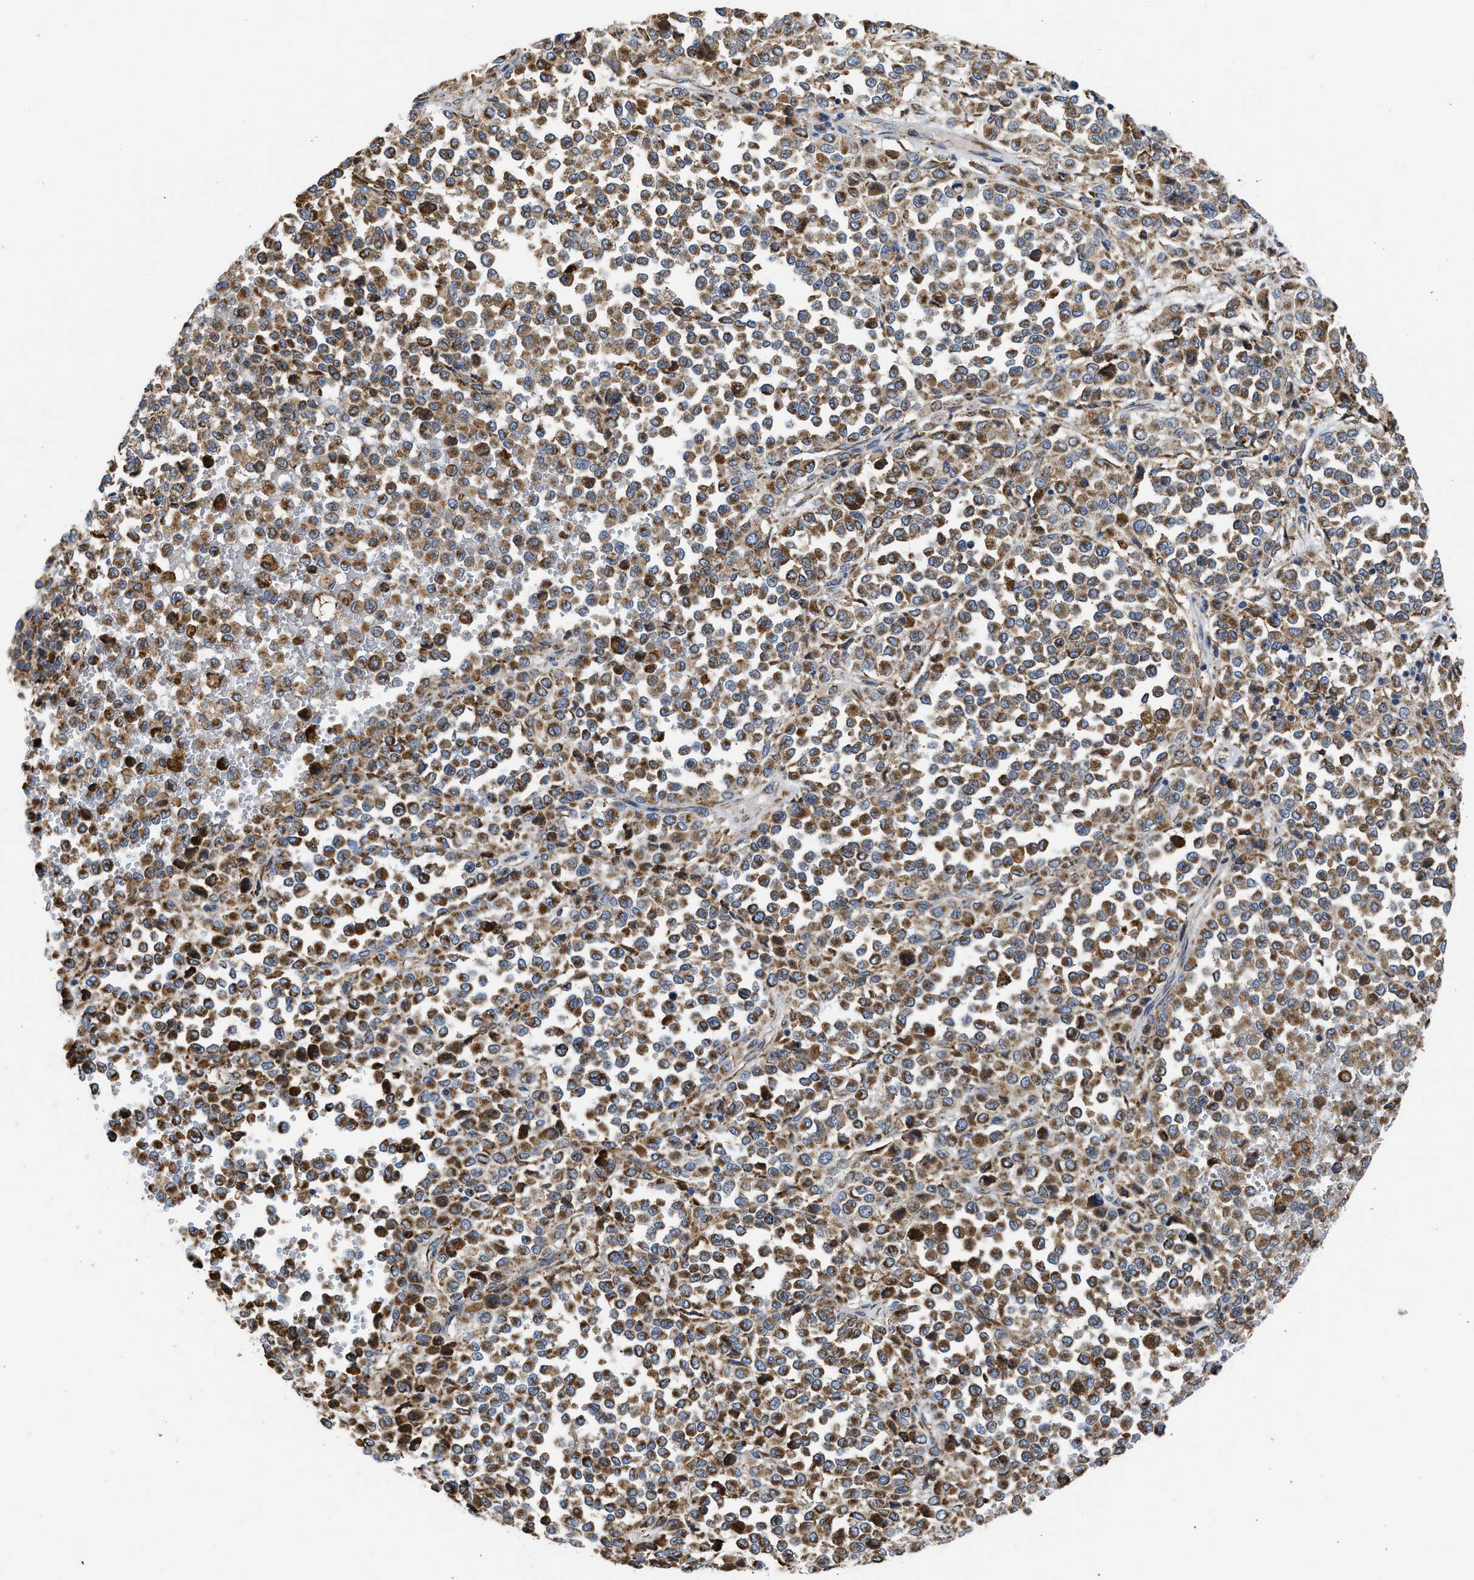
{"staining": {"intensity": "moderate", "quantity": ">75%", "location": "cytoplasmic/membranous"}, "tissue": "melanoma", "cell_type": "Tumor cells", "image_type": "cancer", "snomed": [{"axis": "morphology", "description": "Malignant melanoma, Metastatic site"}, {"axis": "topography", "description": "Pancreas"}], "caption": "Malignant melanoma (metastatic site) stained with a protein marker demonstrates moderate staining in tumor cells.", "gene": "CYCS", "patient": {"sex": "female", "age": 30}}